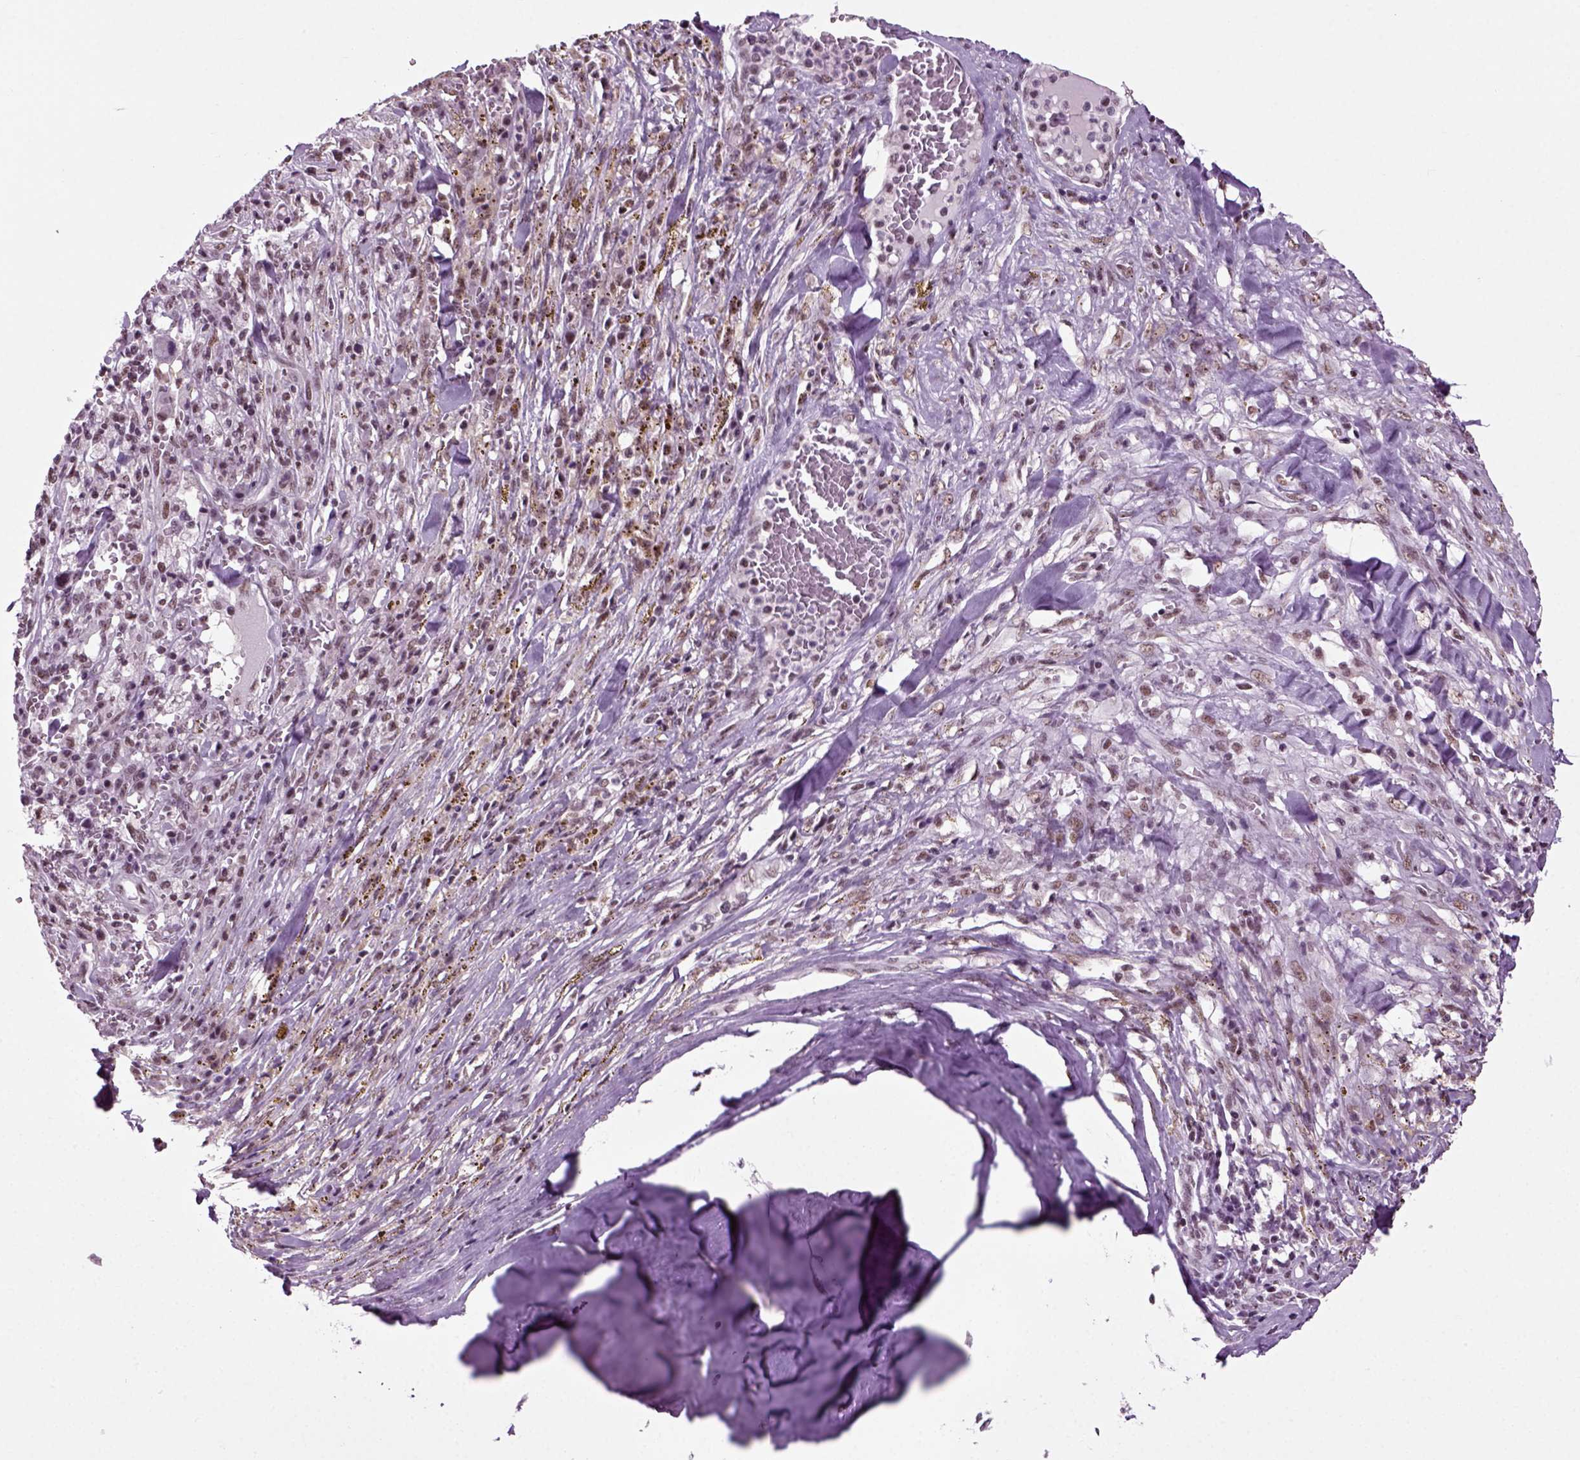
{"staining": {"intensity": "weak", "quantity": ">75%", "location": "nuclear"}, "tissue": "melanoma", "cell_type": "Tumor cells", "image_type": "cancer", "snomed": [{"axis": "morphology", "description": "Malignant melanoma, NOS"}, {"axis": "topography", "description": "Skin"}], "caption": "DAB (3,3'-diaminobenzidine) immunohistochemical staining of human malignant melanoma reveals weak nuclear protein staining in approximately >75% of tumor cells.", "gene": "RCOR3", "patient": {"sex": "female", "age": 91}}